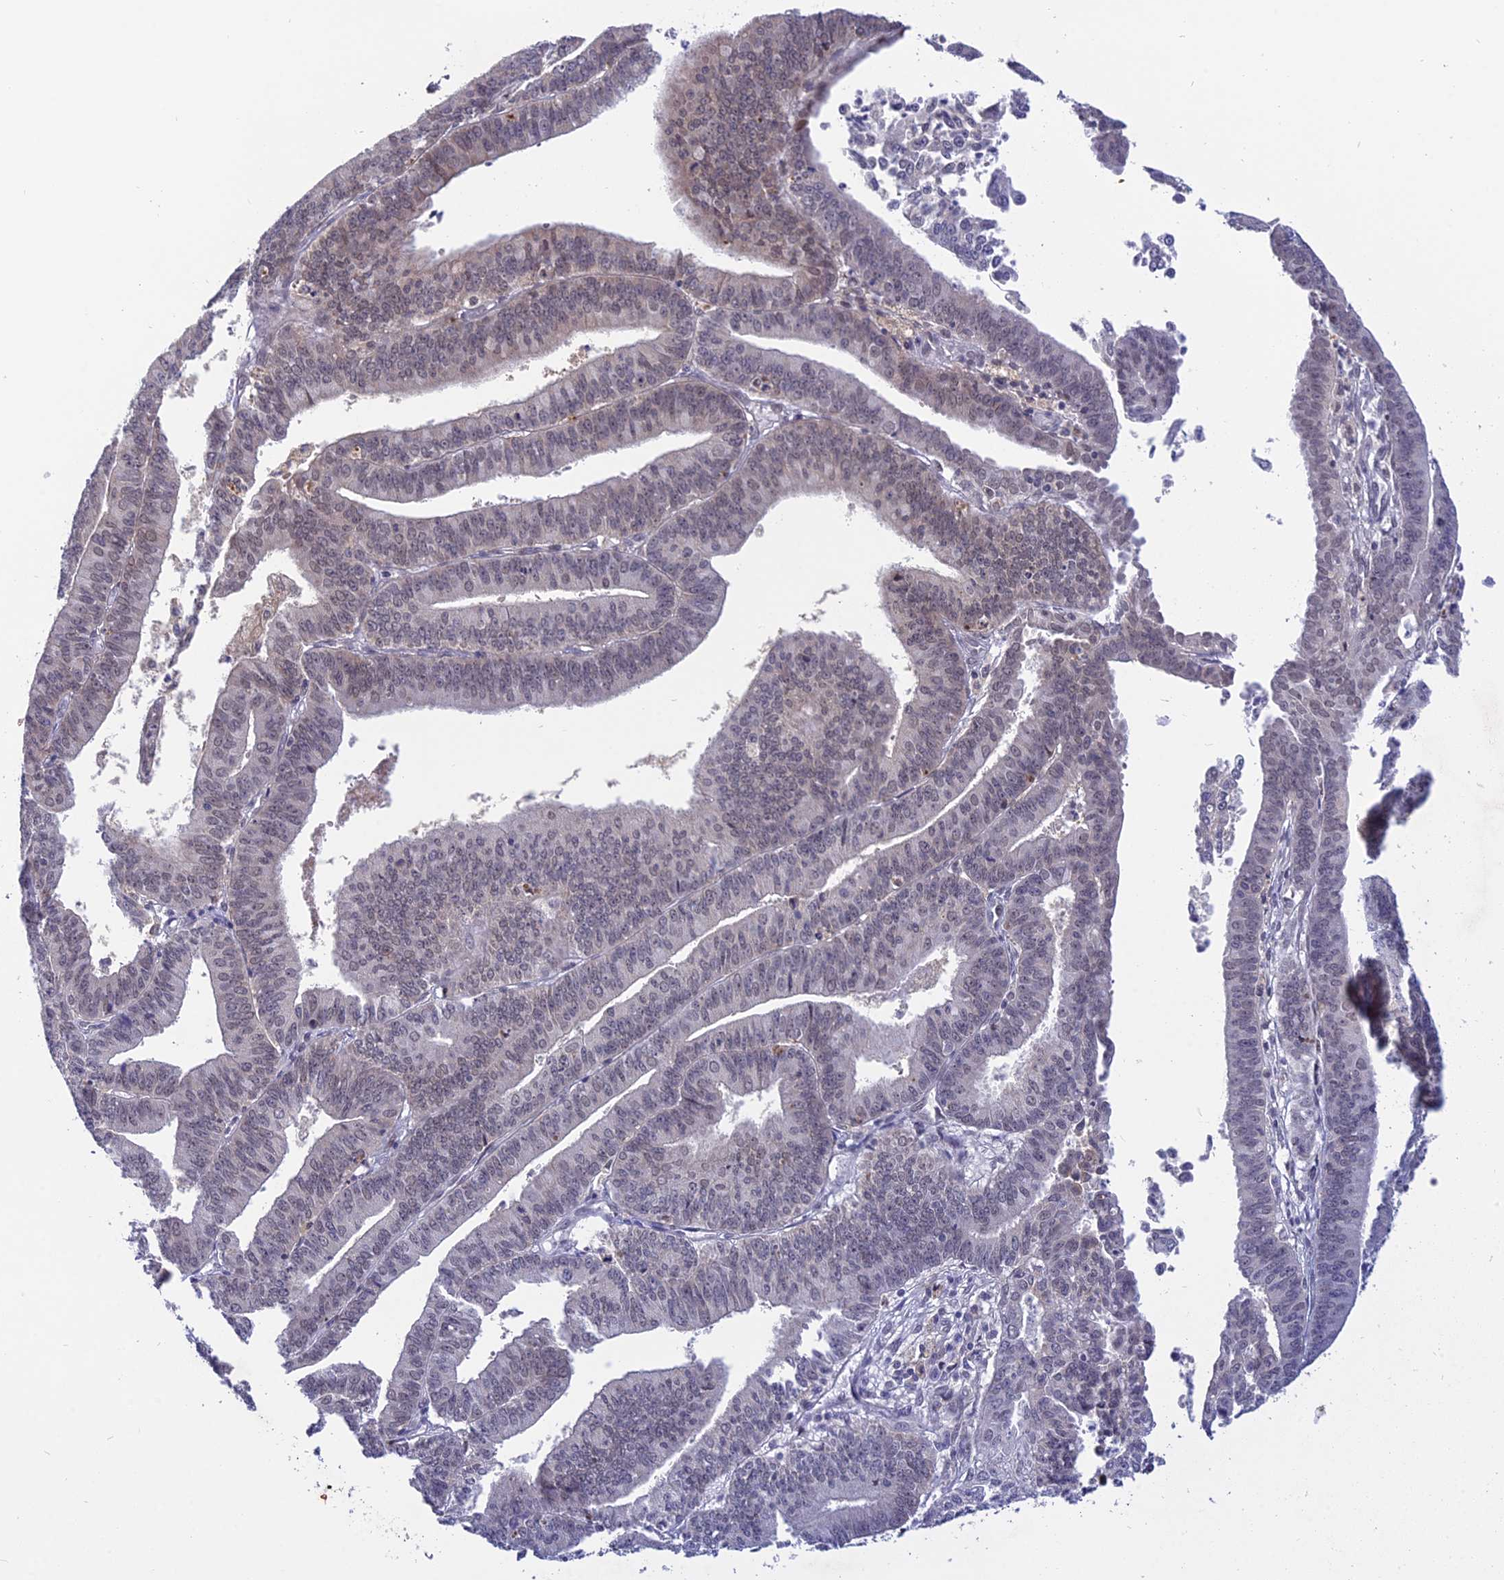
{"staining": {"intensity": "weak", "quantity": "25%-75%", "location": "nuclear"}, "tissue": "endometrial cancer", "cell_type": "Tumor cells", "image_type": "cancer", "snomed": [{"axis": "morphology", "description": "Adenocarcinoma, NOS"}, {"axis": "topography", "description": "Endometrium"}], "caption": "This photomicrograph displays IHC staining of human endometrial cancer (adenocarcinoma), with low weak nuclear staining in approximately 25%-75% of tumor cells.", "gene": "KCTD14", "patient": {"sex": "female", "age": 73}}